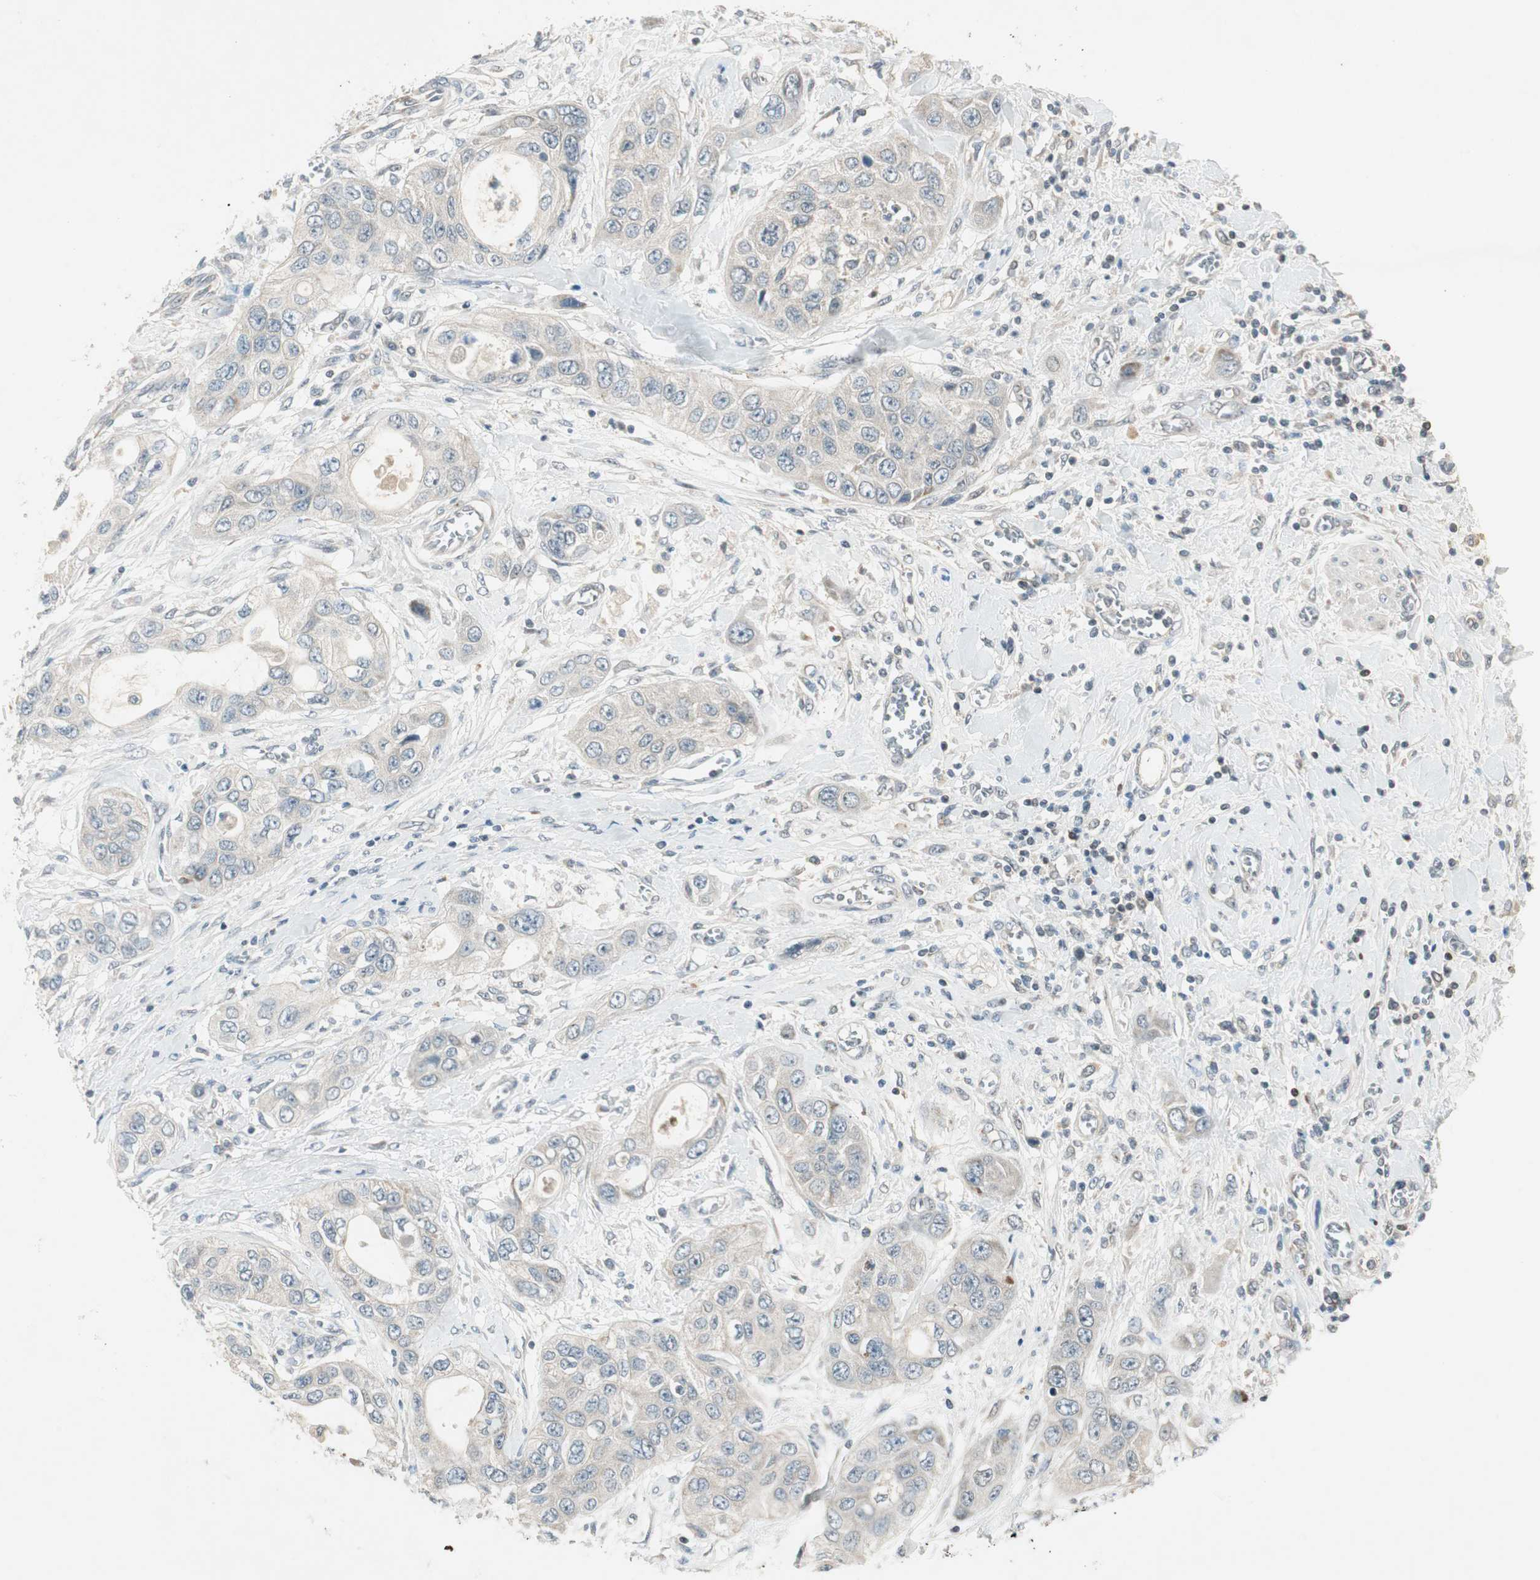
{"staining": {"intensity": "negative", "quantity": "none", "location": "none"}, "tissue": "pancreatic cancer", "cell_type": "Tumor cells", "image_type": "cancer", "snomed": [{"axis": "morphology", "description": "Adenocarcinoma, NOS"}, {"axis": "topography", "description": "Pancreas"}], "caption": "This is an immunohistochemistry micrograph of adenocarcinoma (pancreatic). There is no positivity in tumor cells.", "gene": "USP2", "patient": {"sex": "female", "age": 70}}